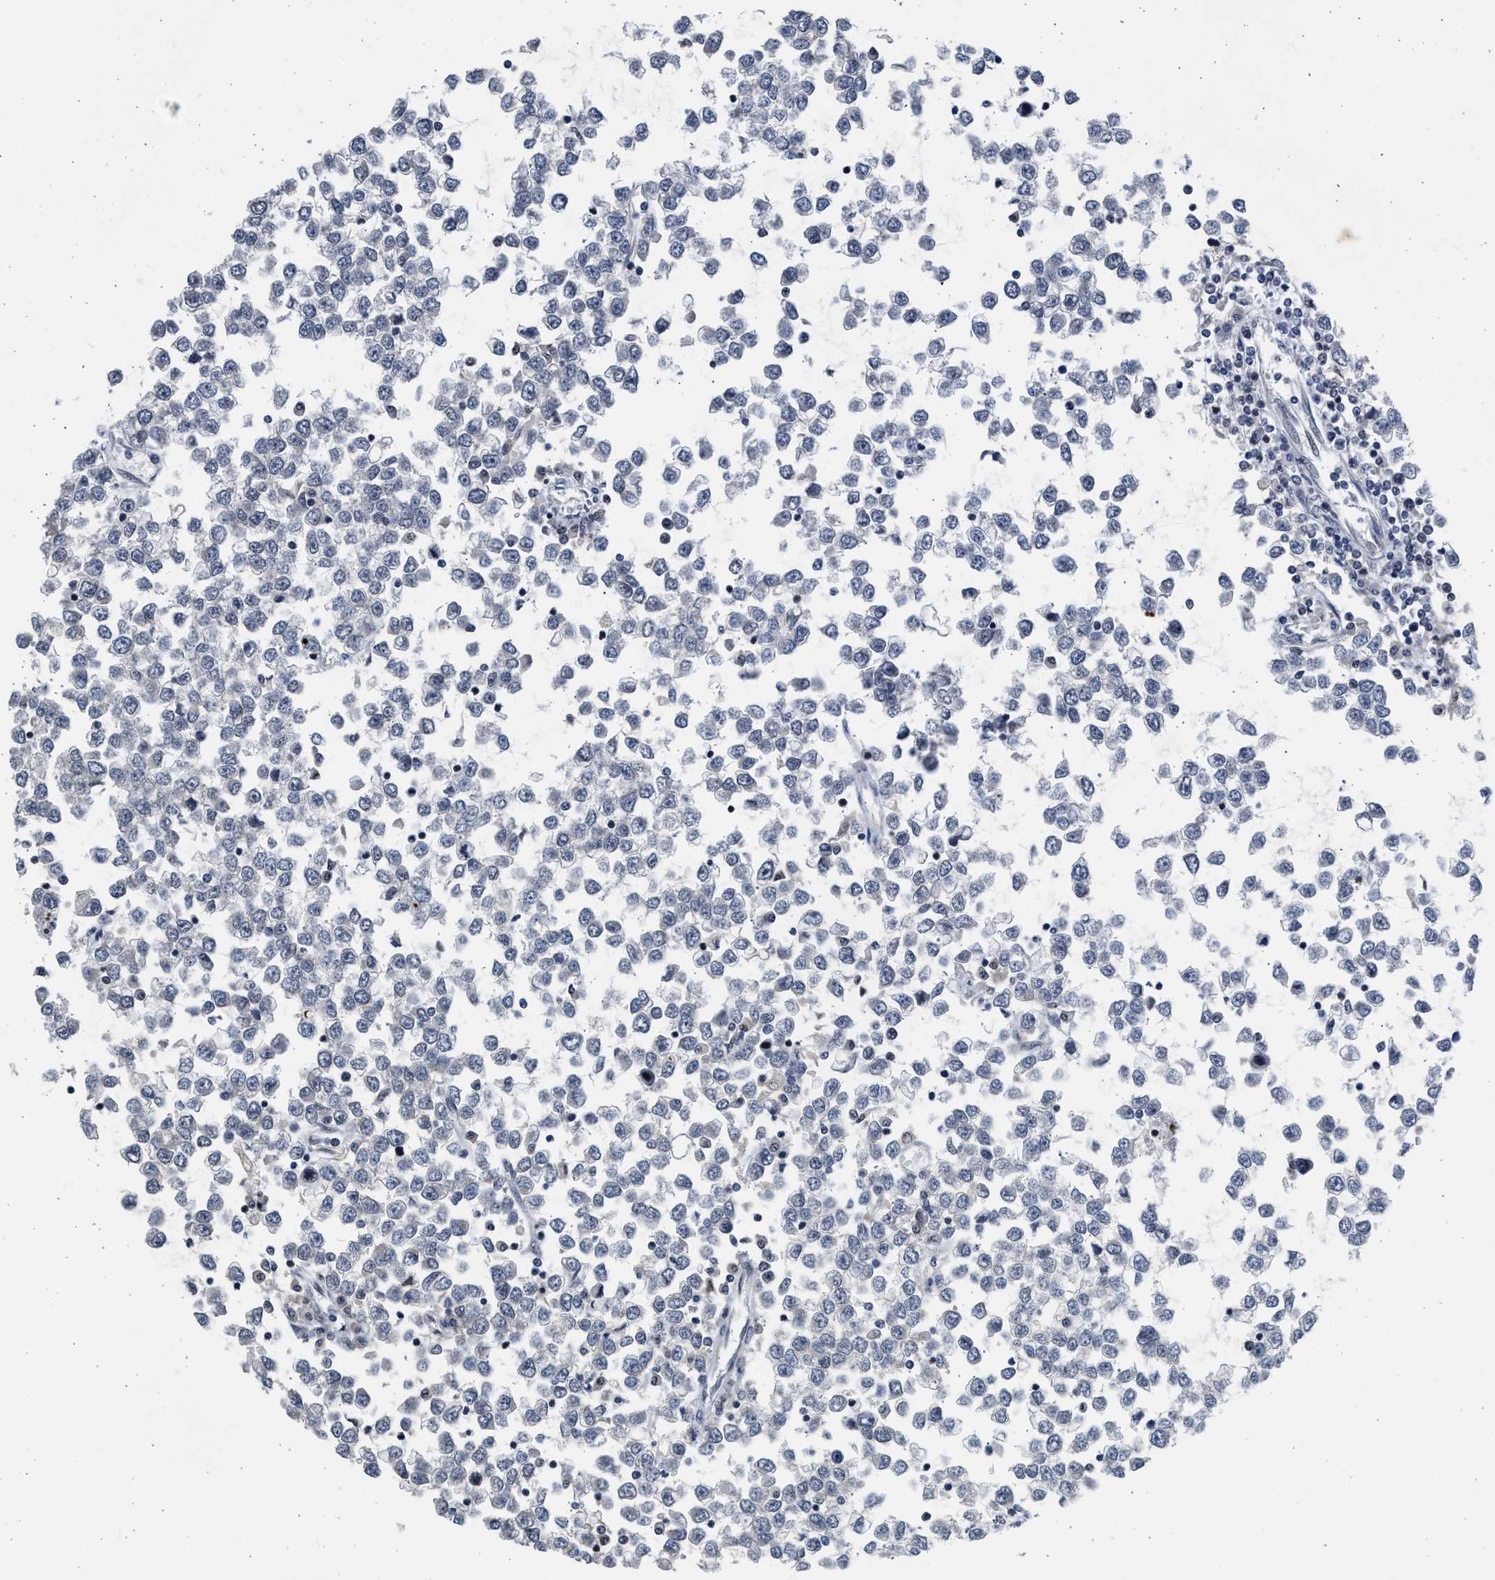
{"staining": {"intensity": "negative", "quantity": "none", "location": "none"}, "tissue": "testis cancer", "cell_type": "Tumor cells", "image_type": "cancer", "snomed": [{"axis": "morphology", "description": "Seminoma, NOS"}, {"axis": "topography", "description": "Testis"}], "caption": "This is a histopathology image of immunohistochemistry staining of testis cancer, which shows no staining in tumor cells.", "gene": "HMGN3", "patient": {"sex": "male", "age": 65}}